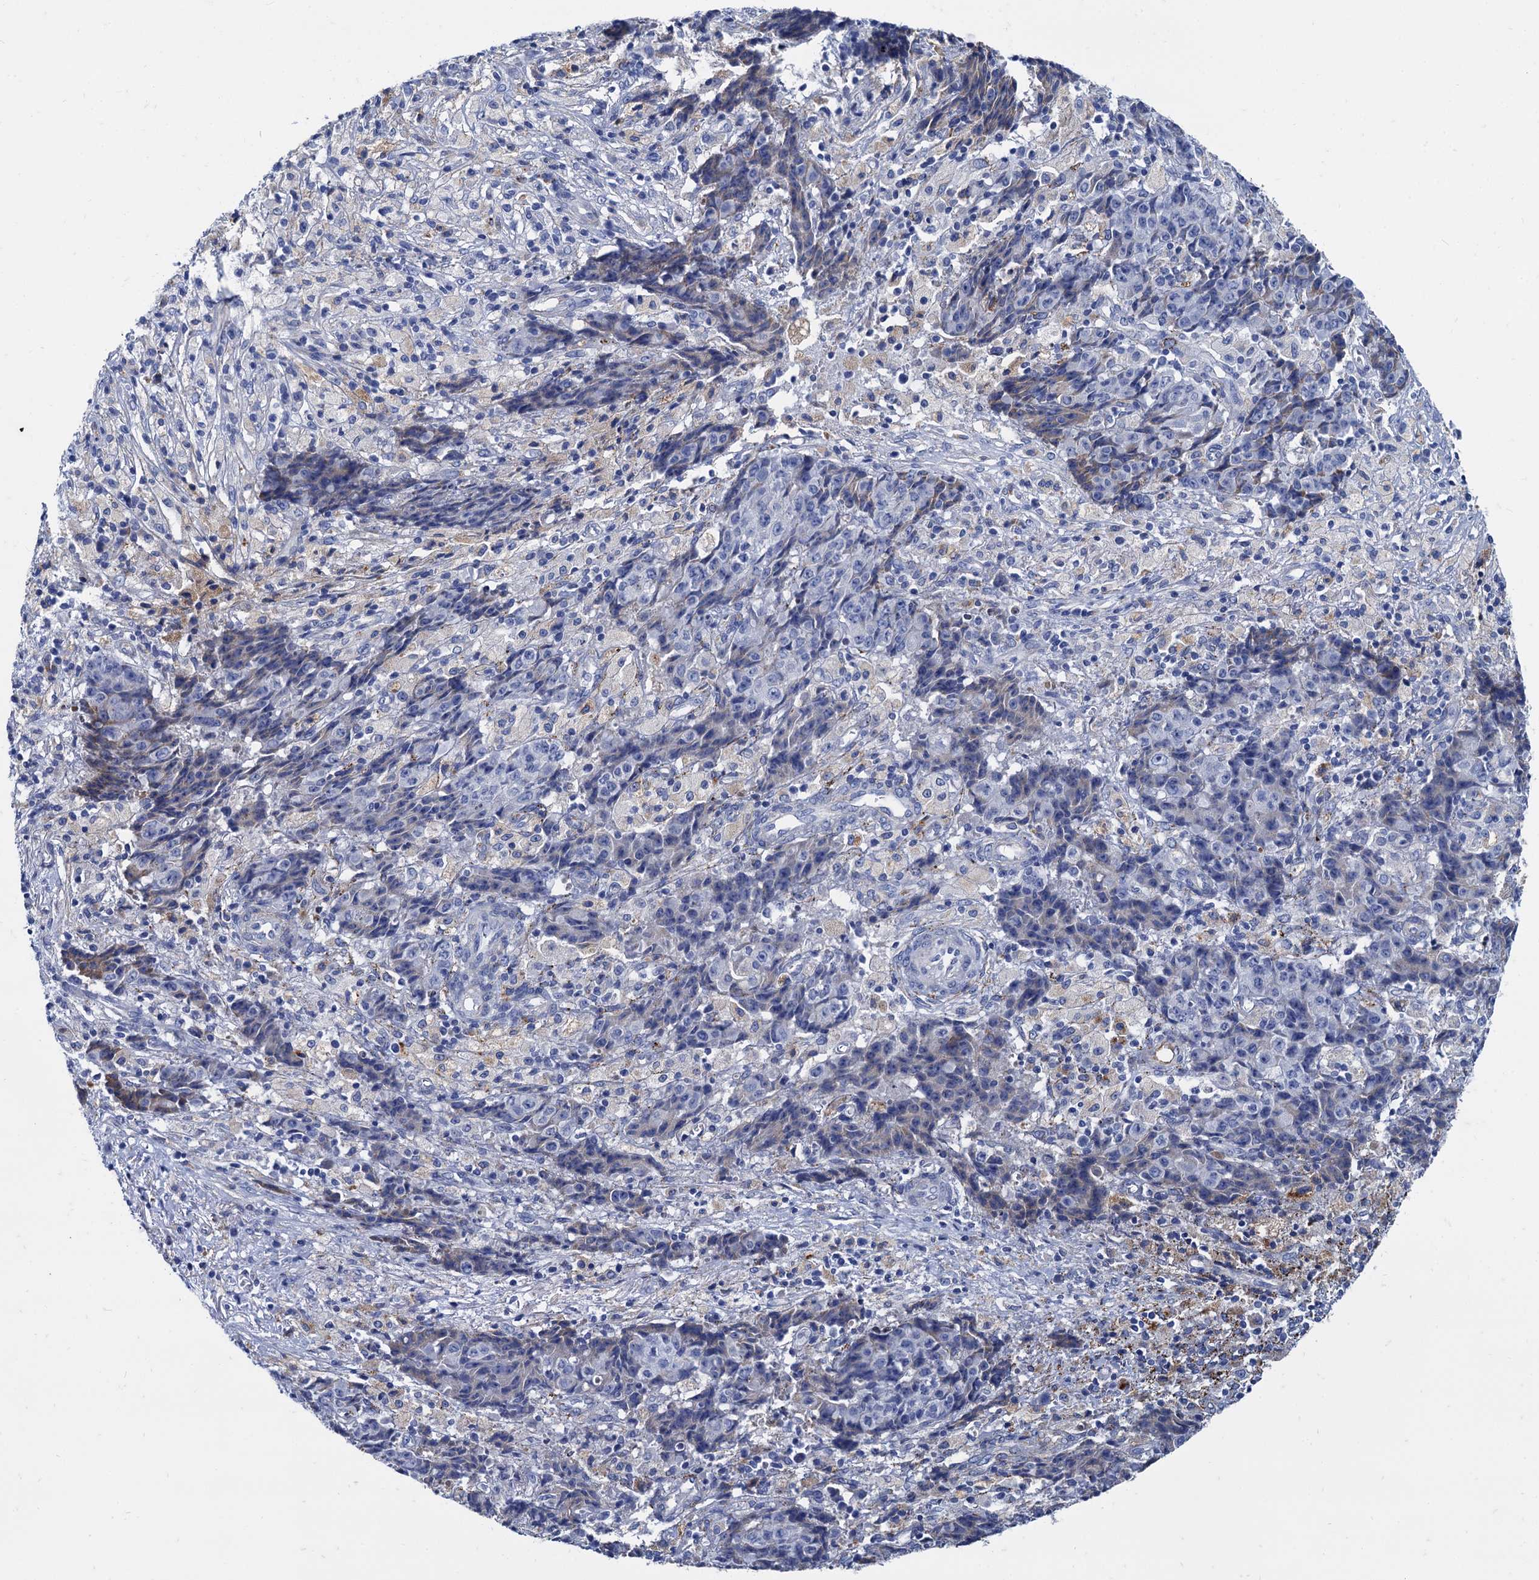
{"staining": {"intensity": "negative", "quantity": "none", "location": "none"}, "tissue": "ovarian cancer", "cell_type": "Tumor cells", "image_type": "cancer", "snomed": [{"axis": "morphology", "description": "Carcinoma, endometroid"}, {"axis": "topography", "description": "Appendix"}, {"axis": "topography", "description": "Ovary"}], "caption": "A photomicrograph of ovarian cancer stained for a protein reveals no brown staining in tumor cells. (DAB (3,3'-diaminobenzidine) immunohistochemistry (IHC) with hematoxylin counter stain).", "gene": "APOD", "patient": {"sex": "female", "age": 42}}